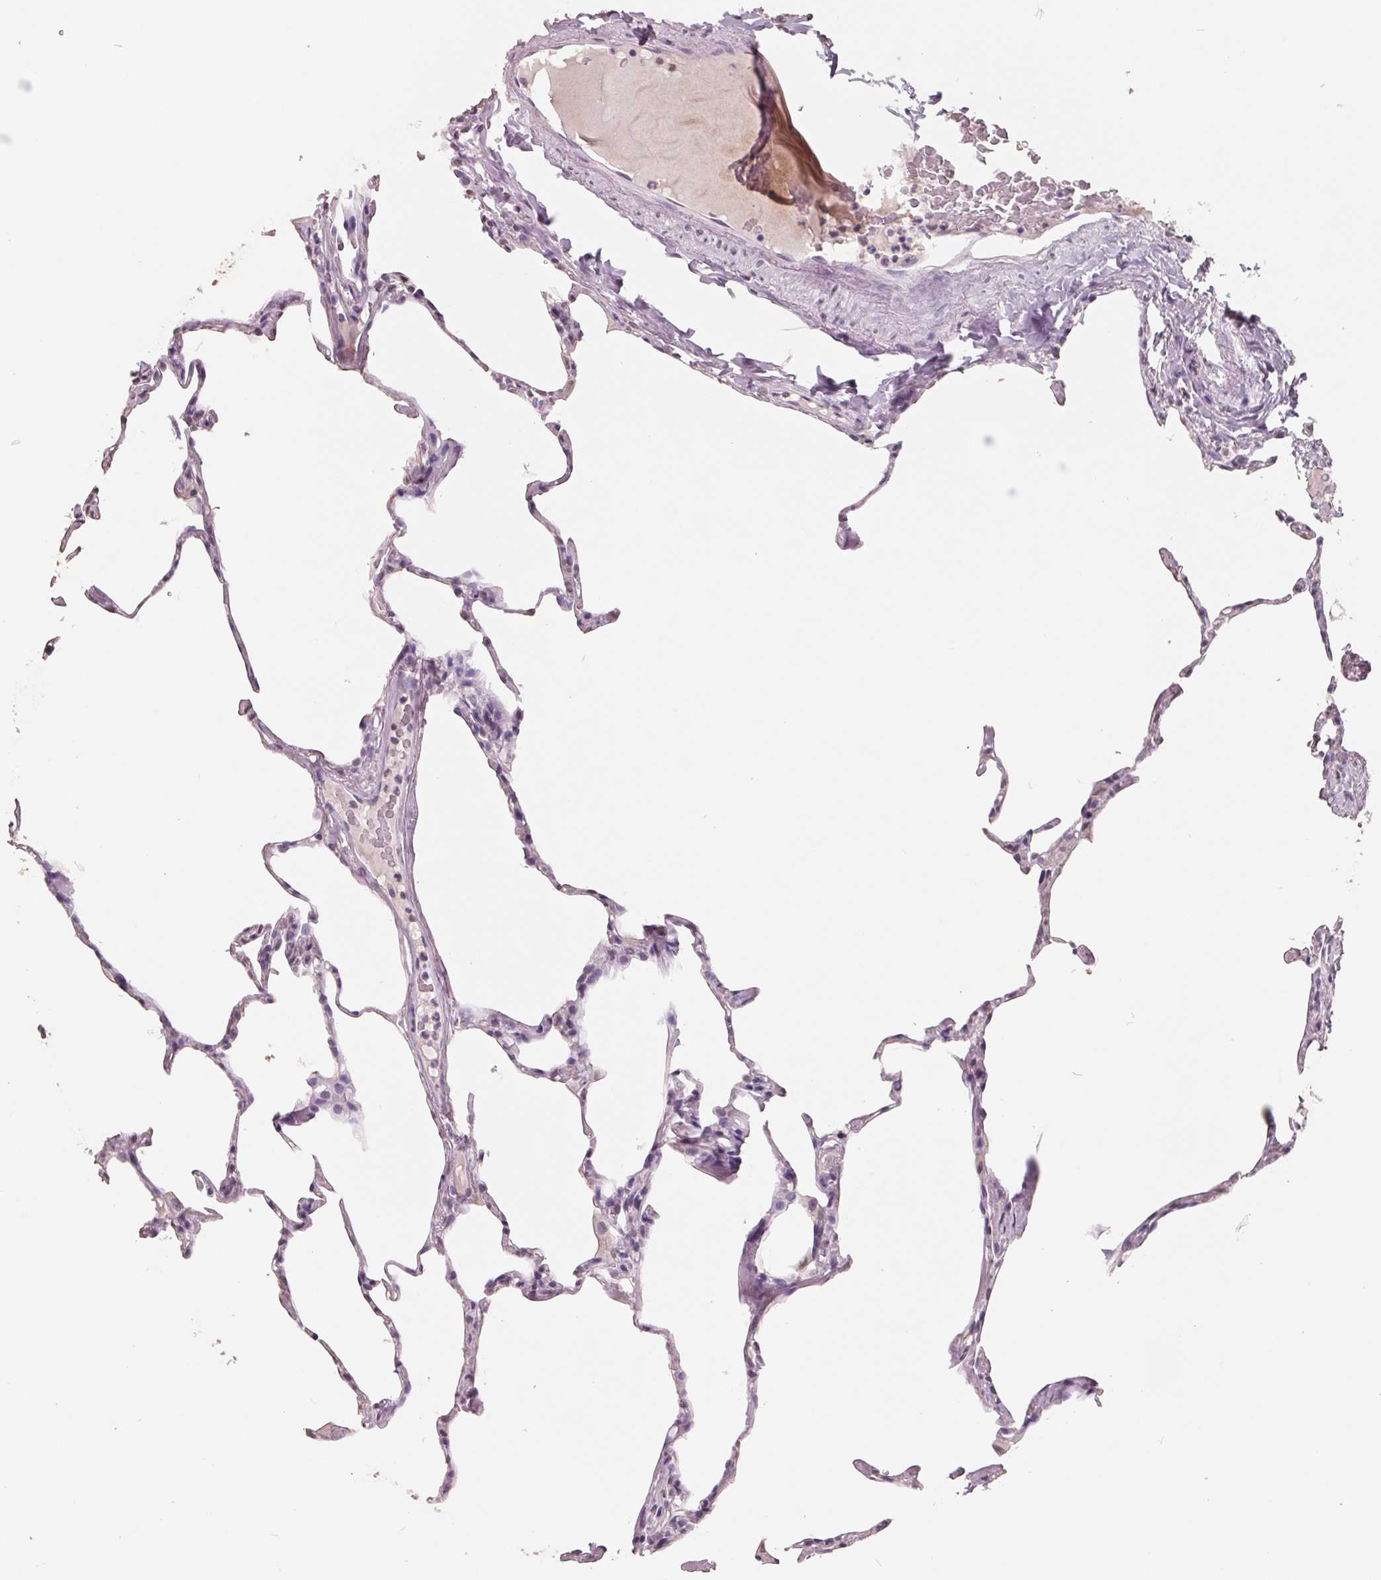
{"staining": {"intensity": "negative", "quantity": "none", "location": "none"}, "tissue": "lung", "cell_type": "Alveolar cells", "image_type": "normal", "snomed": [{"axis": "morphology", "description": "Normal tissue, NOS"}, {"axis": "topography", "description": "Lung"}], "caption": "Alveolar cells are negative for brown protein staining in unremarkable lung. (DAB immunohistochemistry (IHC), high magnification).", "gene": "FTCD", "patient": {"sex": "male", "age": 65}}